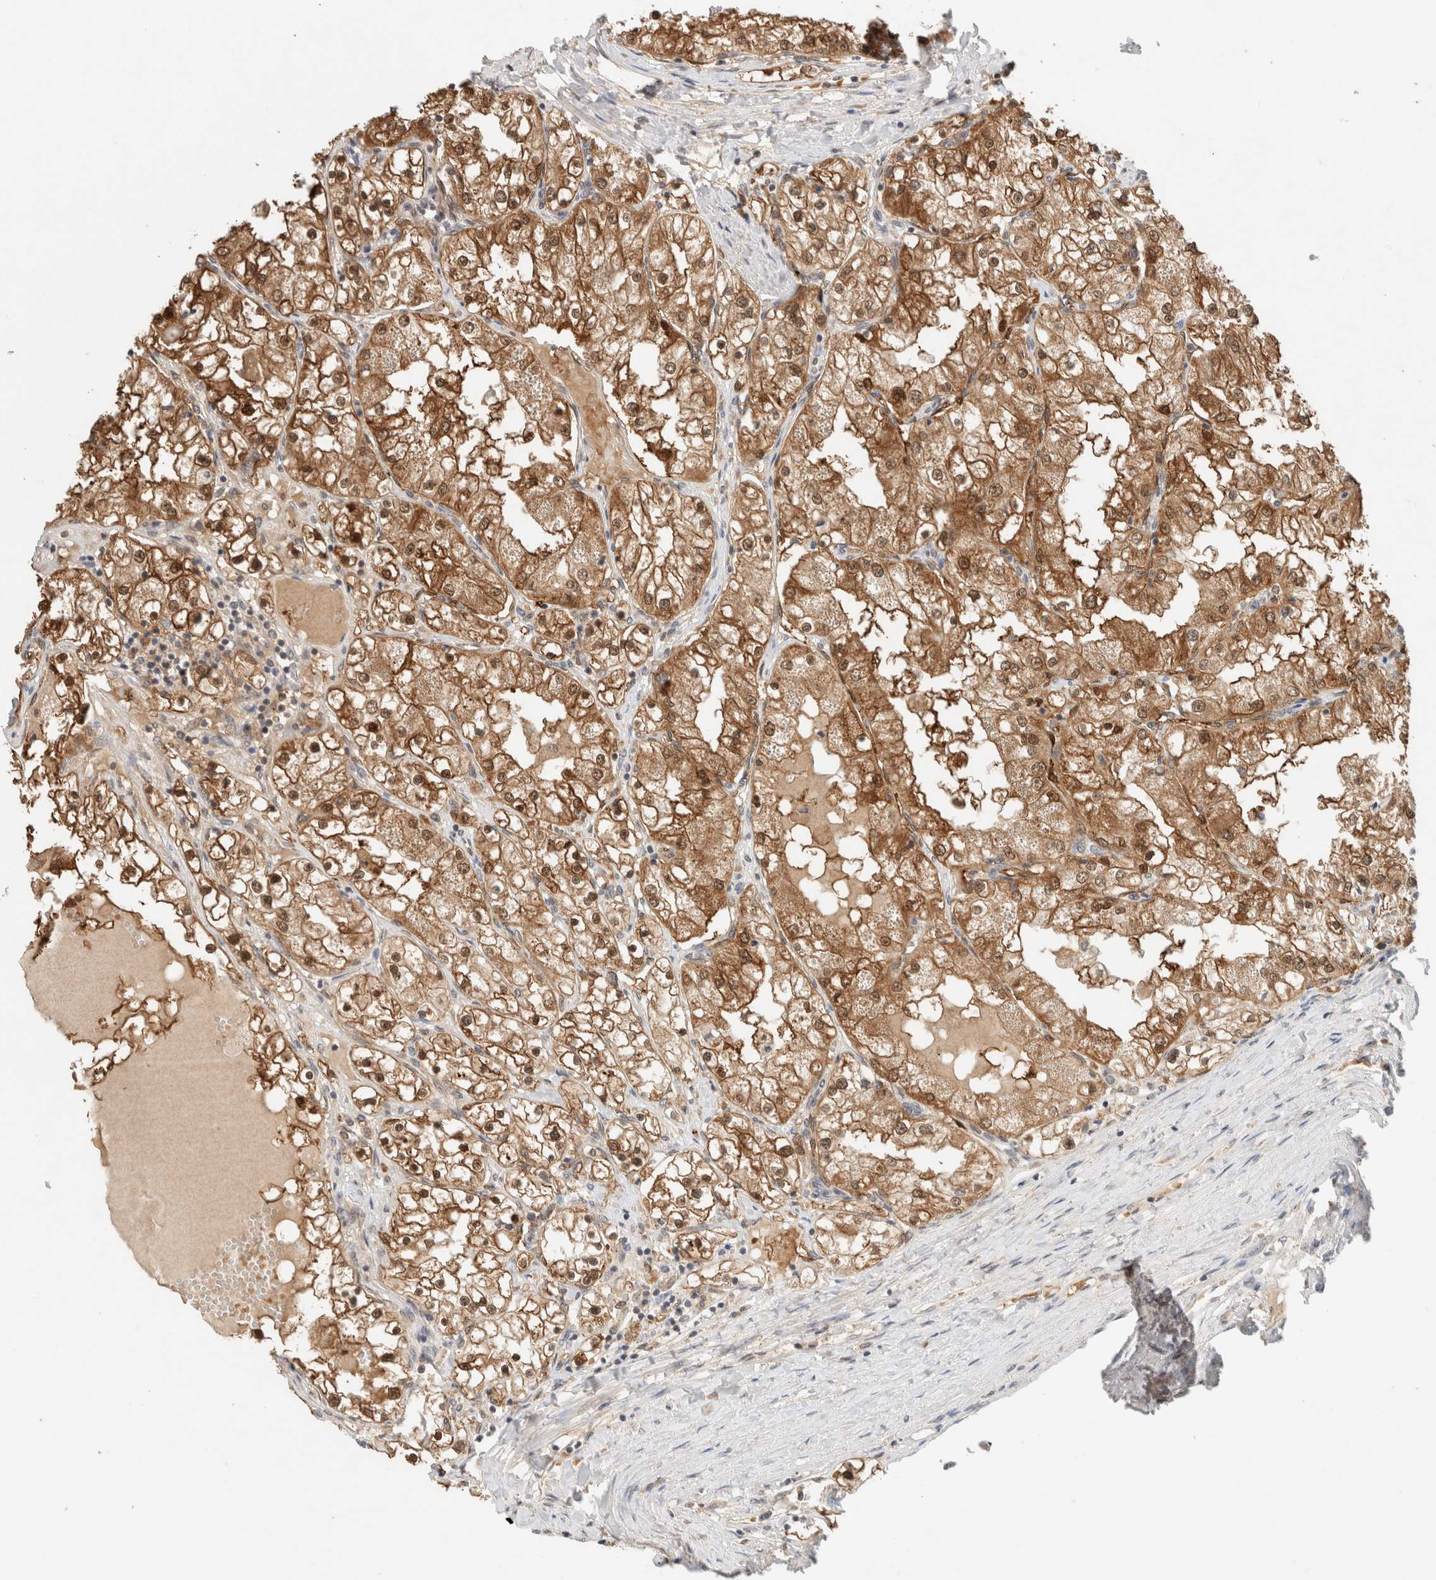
{"staining": {"intensity": "moderate", "quantity": ">75%", "location": "cytoplasmic/membranous,nuclear"}, "tissue": "renal cancer", "cell_type": "Tumor cells", "image_type": "cancer", "snomed": [{"axis": "morphology", "description": "Adenocarcinoma, NOS"}, {"axis": "topography", "description": "Kidney"}], "caption": "Renal cancer (adenocarcinoma) stained with a brown dye reveals moderate cytoplasmic/membranous and nuclear positive expression in approximately >75% of tumor cells.", "gene": "CA13", "patient": {"sex": "male", "age": 68}}